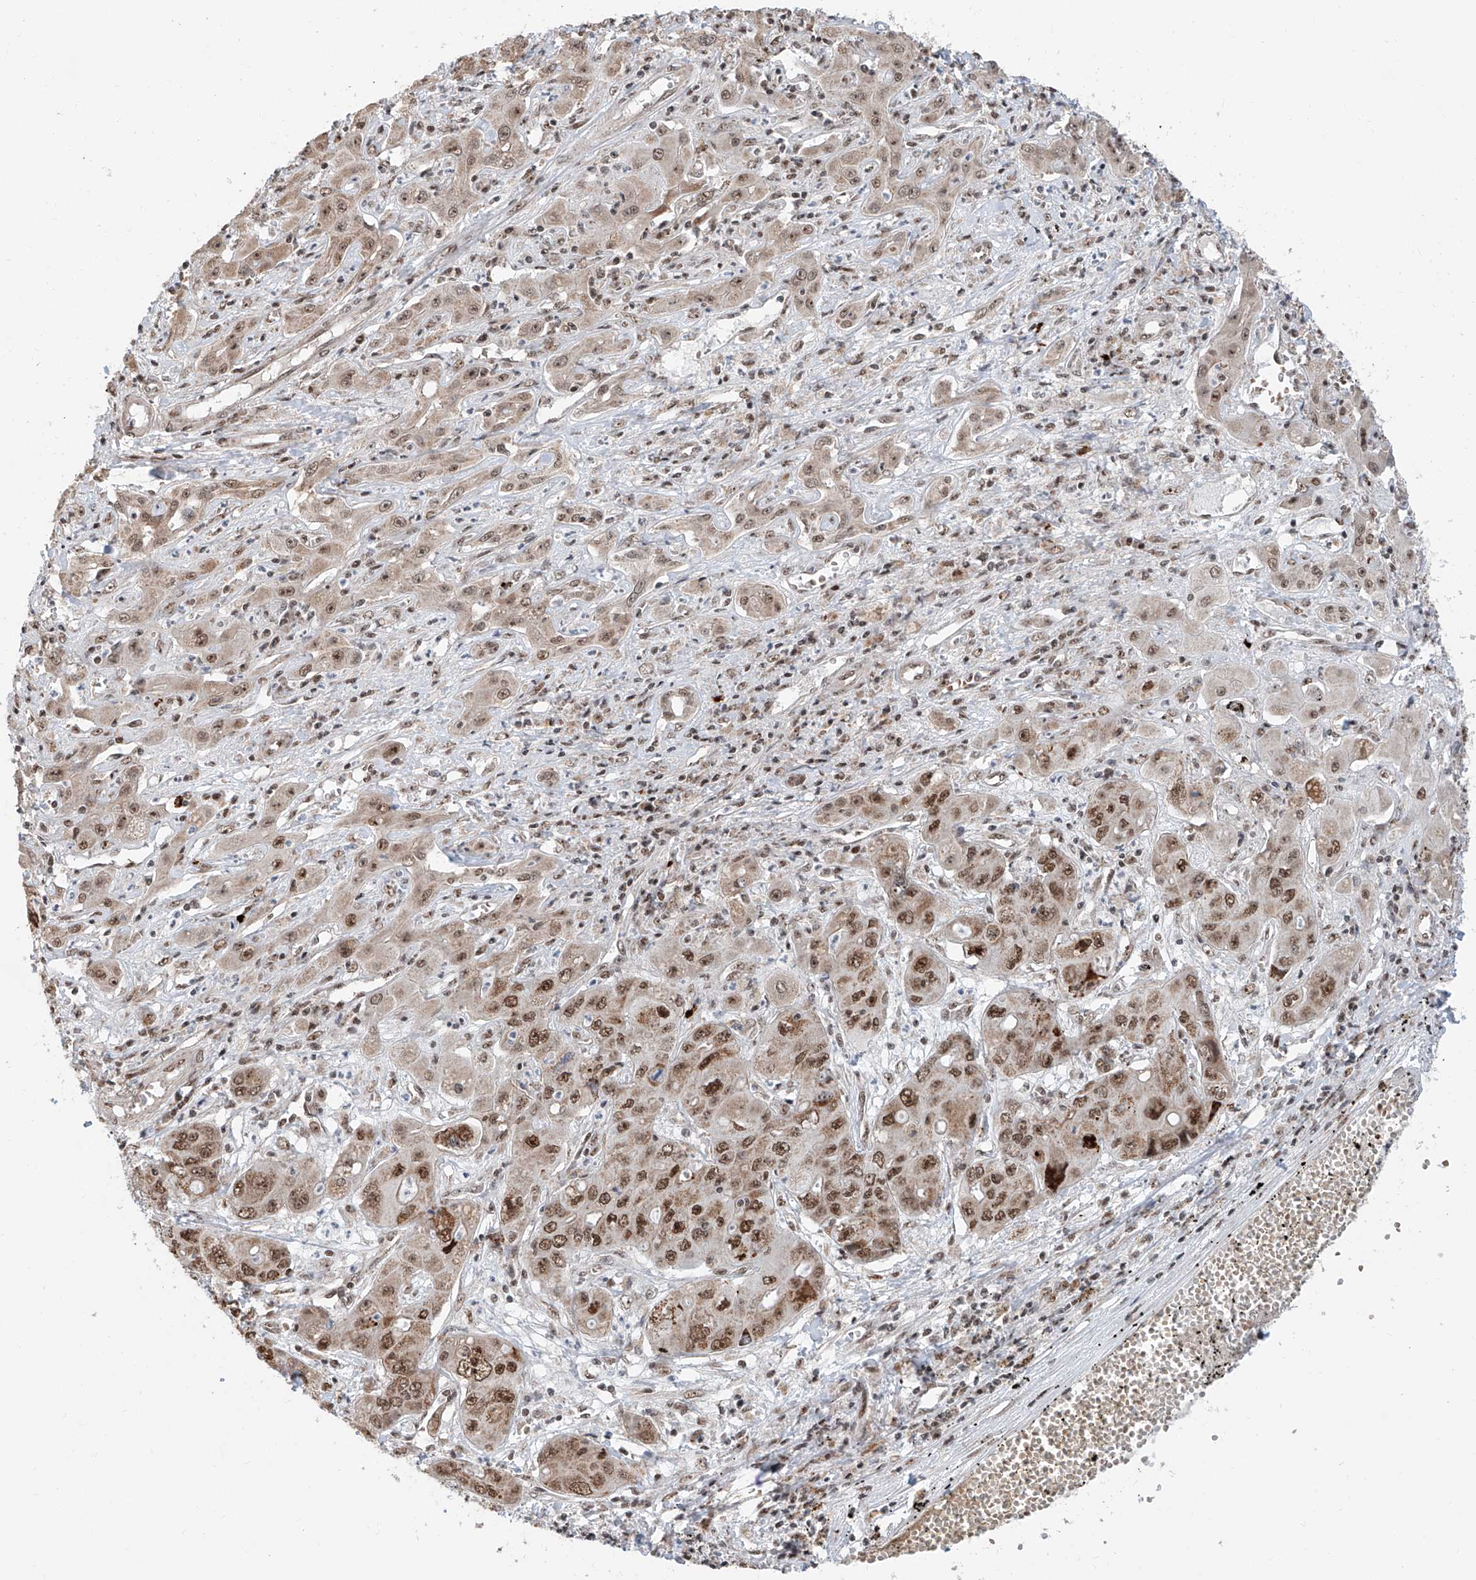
{"staining": {"intensity": "strong", "quantity": ">75%", "location": "cytoplasmic/membranous,nuclear"}, "tissue": "liver cancer", "cell_type": "Tumor cells", "image_type": "cancer", "snomed": [{"axis": "morphology", "description": "Cholangiocarcinoma"}, {"axis": "topography", "description": "Liver"}], "caption": "Immunohistochemical staining of human liver cancer (cholangiocarcinoma) exhibits strong cytoplasmic/membranous and nuclear protein expression in about >75% of tumor cells.", "gene": "SDE2", "patient": {"sex": "male", "age": 67}}